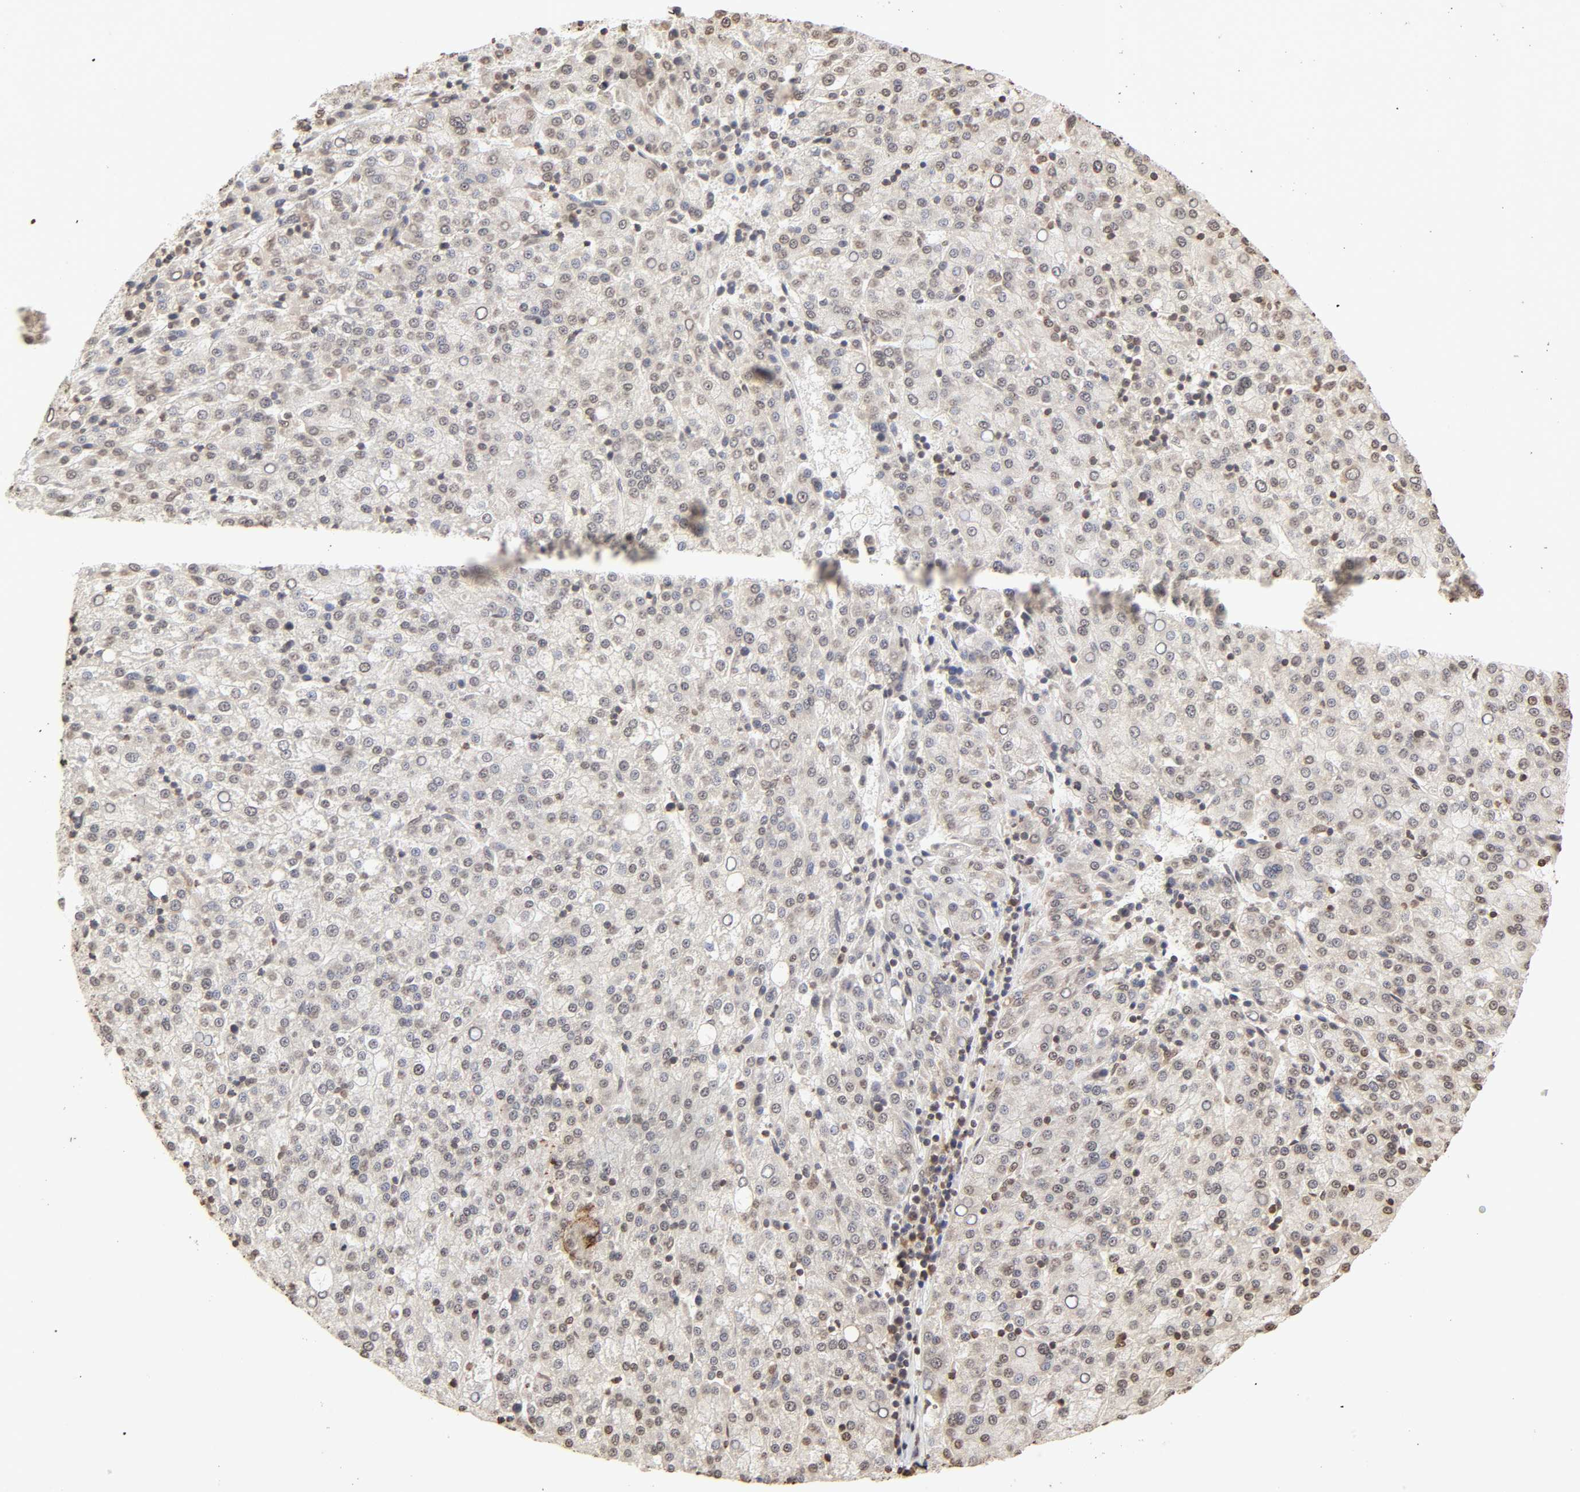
{"staining": {"intensity": "weak", "quantity": ">75%", "location": "cytoplasmic/membranous,nuclear"}, "tissue": "liver cancer", "cell_type": "Tumor cells", "image_type": "cancer", "snomed": [{"axis": "morphology", "description": "Carcinoma, Hepatocellular, NOS"}, {"axis": "topography", "description": "Liver"}], "caption": "This image reveals liver hepatocellular carcinoma stained with immunohistochemistry (IHC) to label a protein in brown. The cytoplasmic/membranous and nuclear of tumor cells show weak positivity for the protein. Nuclei are counter-stained blue.", "gene": "TBL1X", "patient": {"sex": "female", "age": 58}}